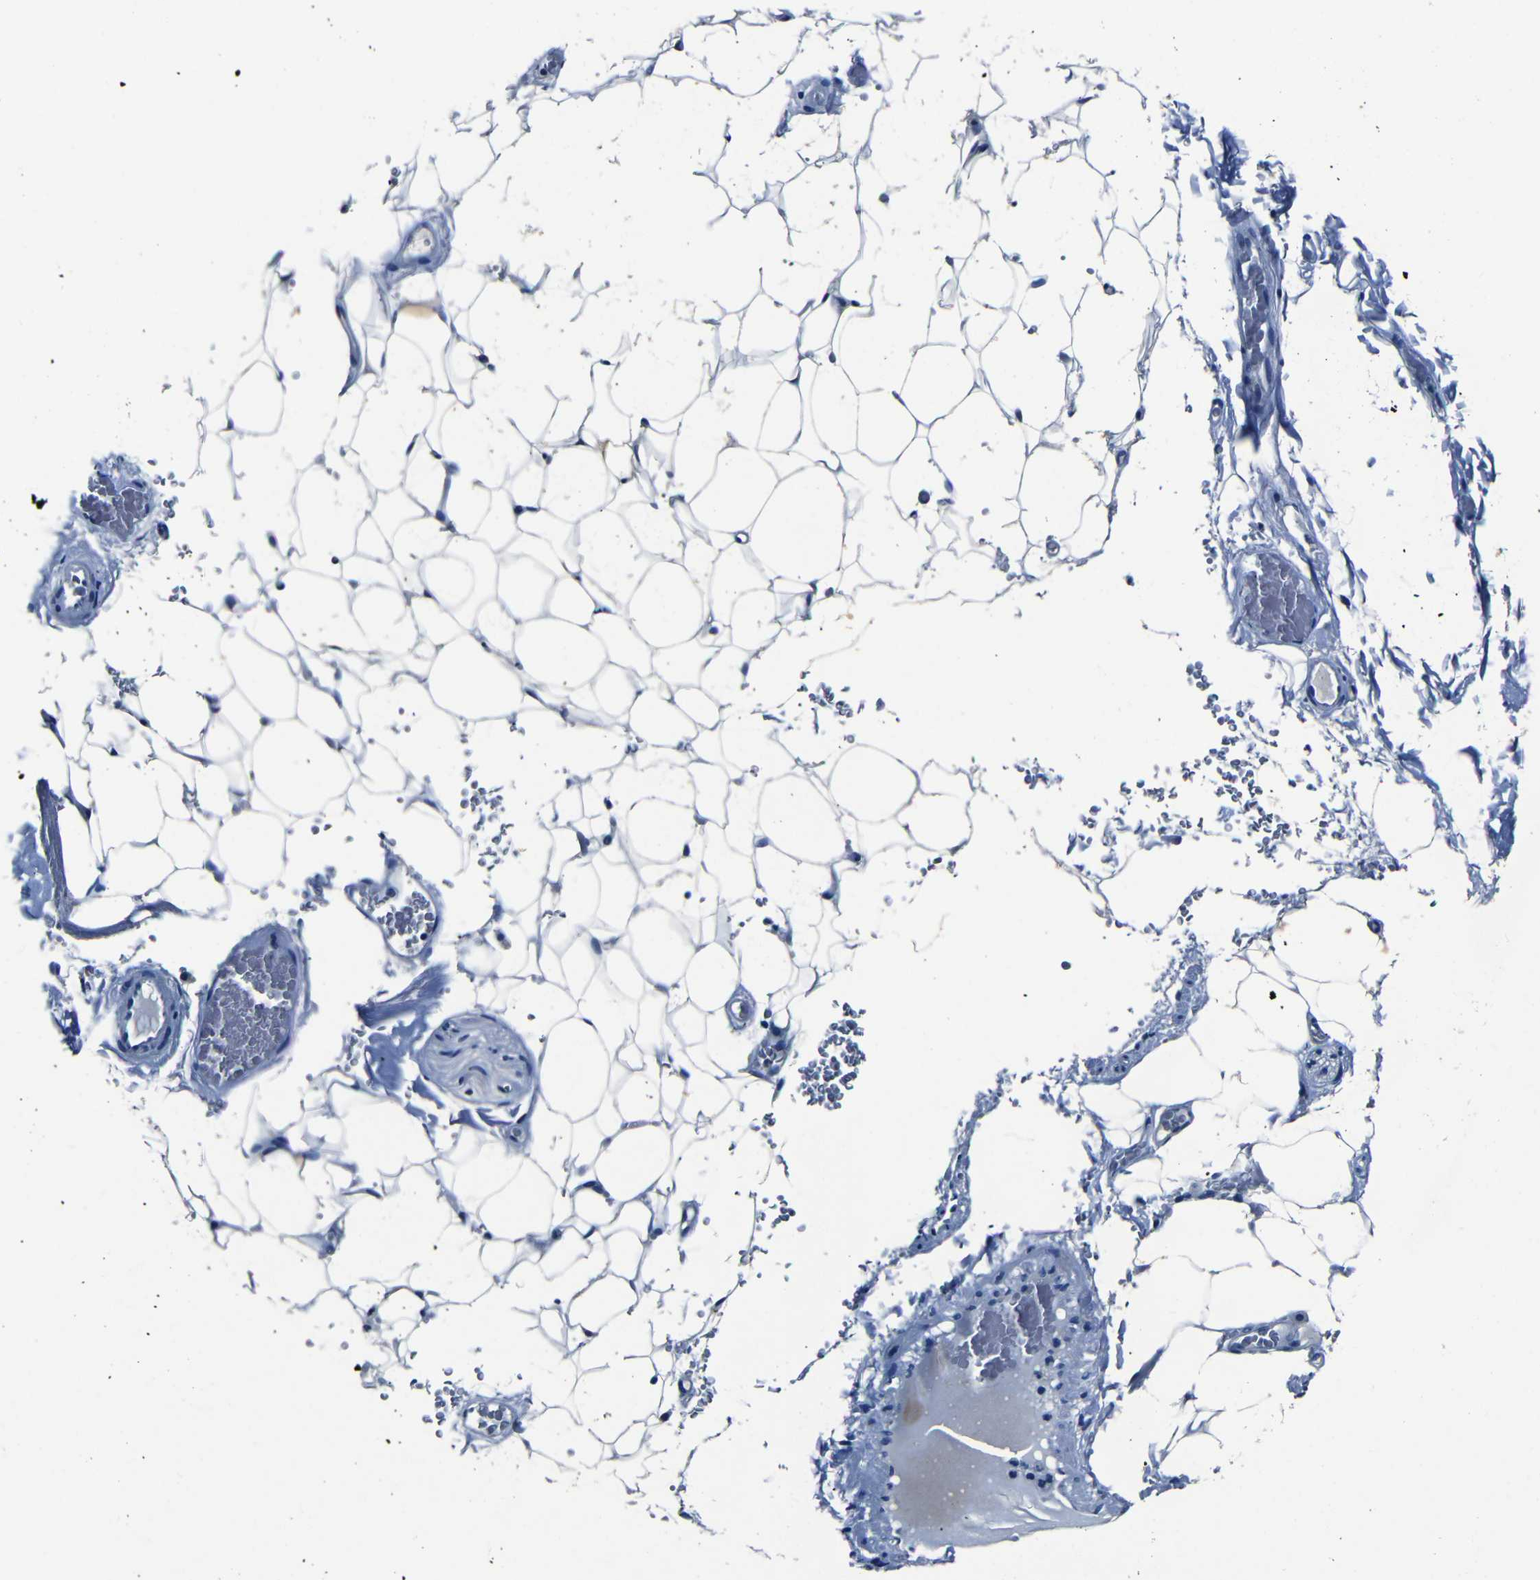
{"staining": {"intensity": "negative", "quantity": "none", "location": "none"}, "tissue": "adipose tissue", "cell_type": "Adipocytes", "image_type": "normal", "snomed": [{"axis": "morphology", "description": "Normal tissue, NOS"}, {"axis": "topography", "description": "Peripheral nerve tissue"}], "caption": "IHC image of unremarkable adipose tissue stained for a protein (brown), which exhibits no expression in adipocytes.", "gene": "NCMAP", "patient": {"sex": "male", "age": 70}}